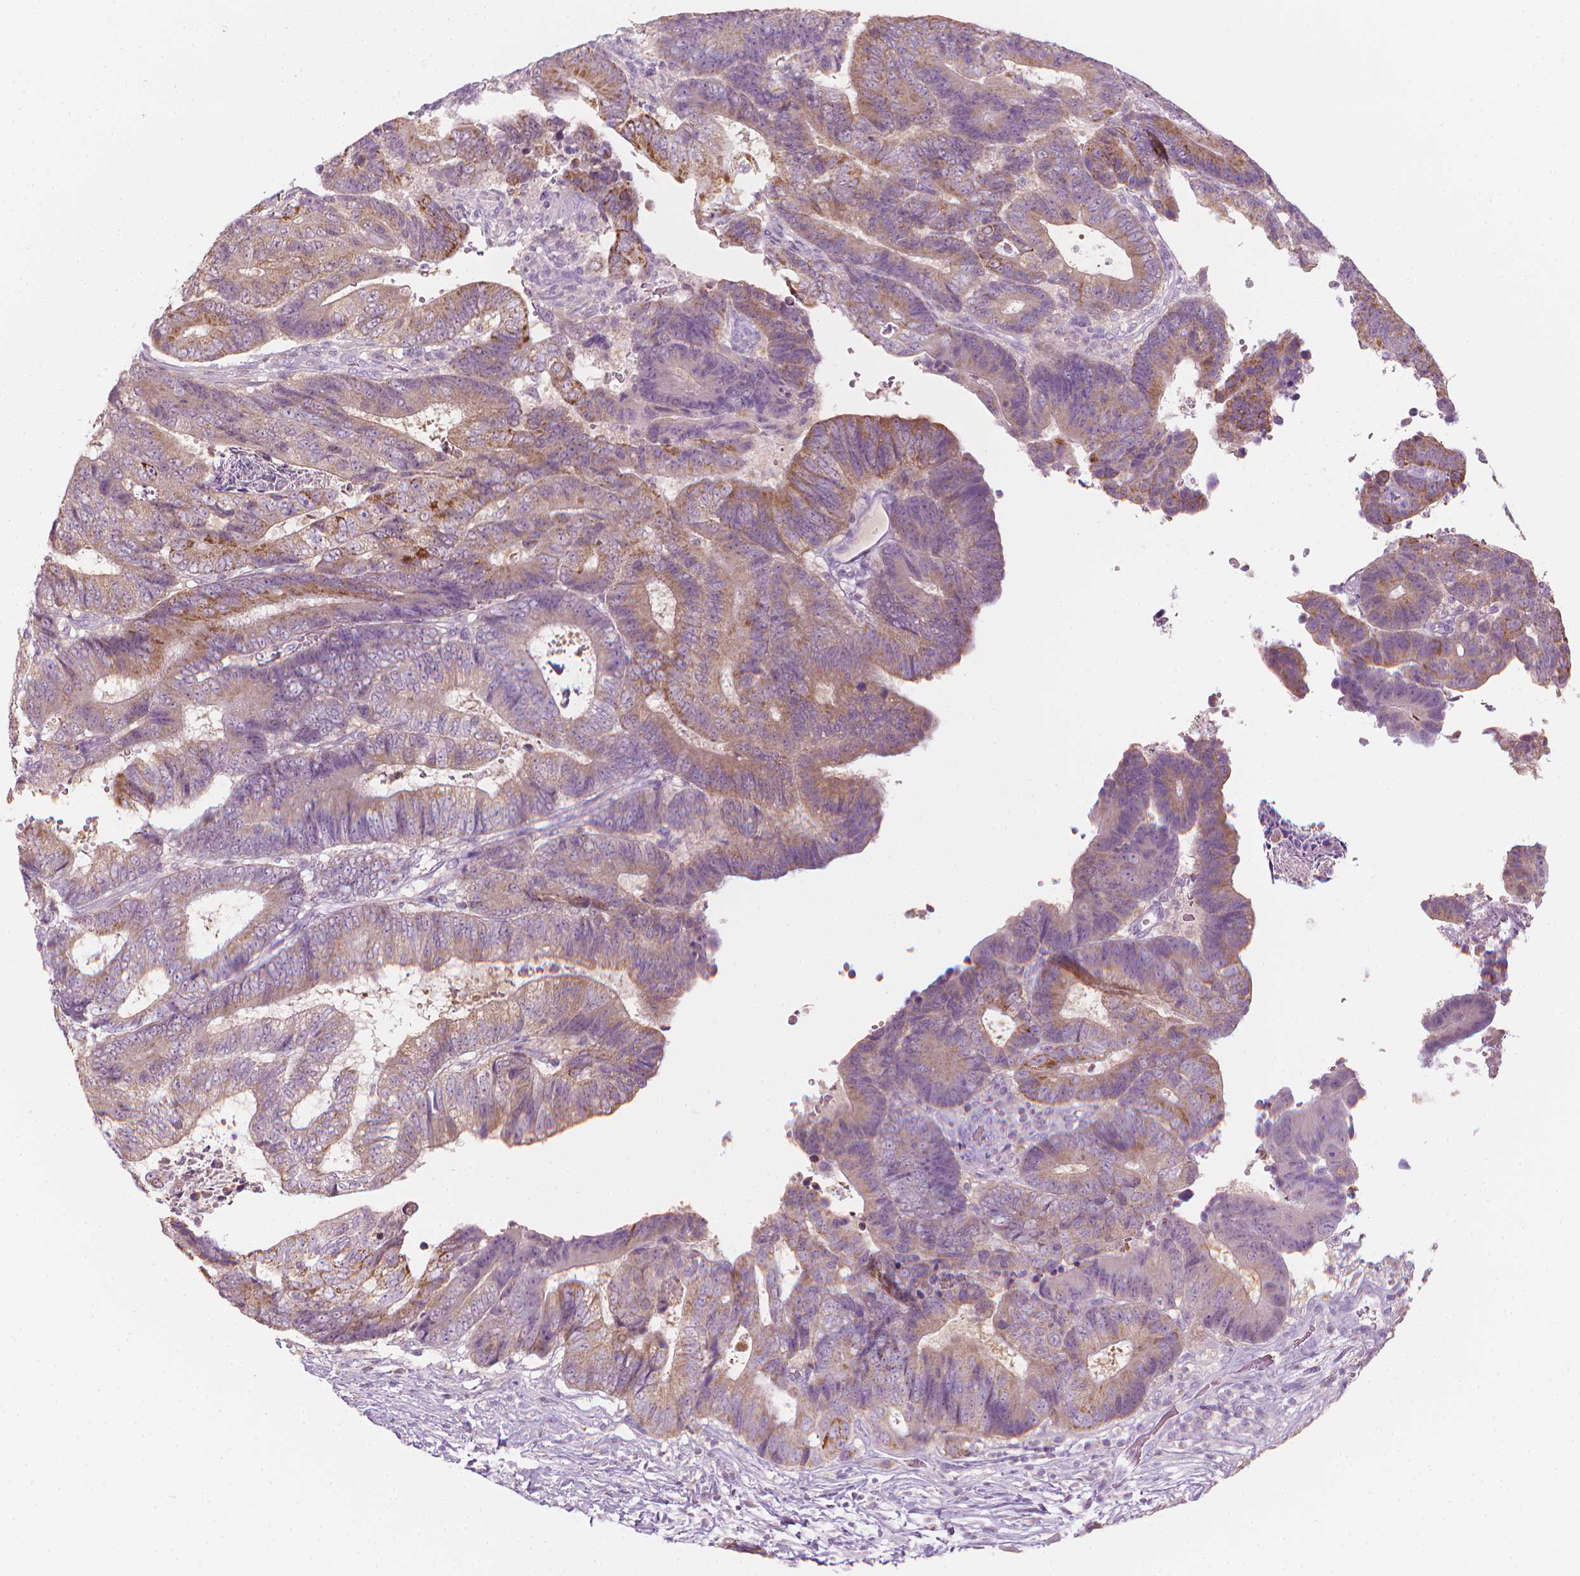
{"staining": {"intensity": "moderate", "quantity": "25%-75%", "location": "cytoplasmic/membranous"}, "tissue": "colorectal cancer", "cell_type": "Tumor cells", "image_type": "cancer", "snomed": [{"axis": "morphology", "description": "Adenocarcinoma, NOS"}, {"axis": "topography", "description": "Colon"}], "caption": "Moderate cytoplasmic/membranous positivity is seen in about 25%-75% of tumor cells in colorectal adenocarcinoma. (brown staining indicates protein expression, while blue staining denotes nuclei).", "gene": "SHMT1", "patient": {"sex": "female", "age": 48}}